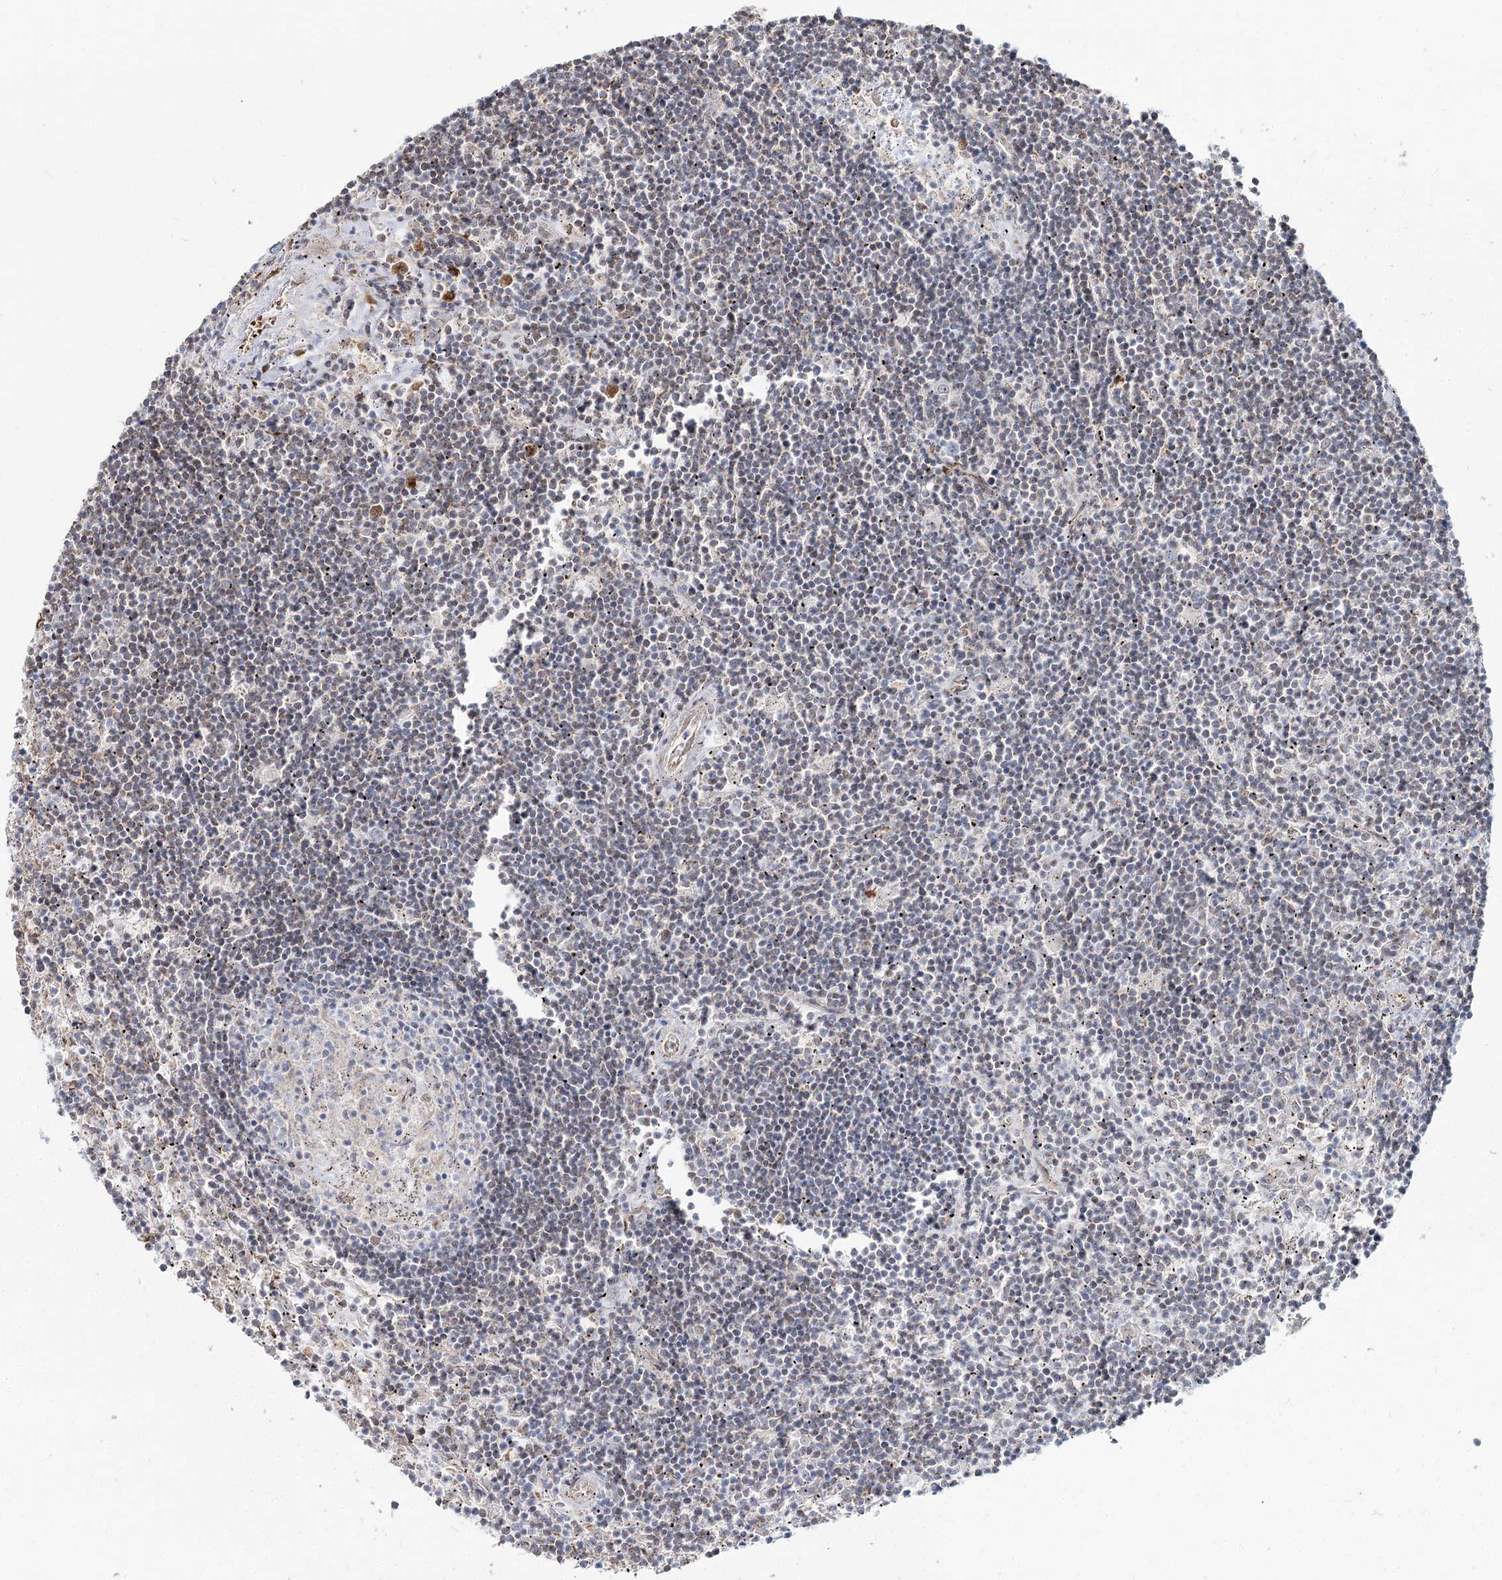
{"staining": {"intensity": "negative", "quantity": "none", "location": "none"}, "tissue": "lymphoma", "cell_type": "Tumor cells", "image_type": "cancer", "snomed": [{"axis": "morphology", "description": "Malignant lymphoma, non-Hodgkin's type, Low grade"}, {"axis": "topography", "description": "Spleen"}], "caption": "Immunohistochemical staining of malignant lymphoma, non-Hodgkin's type (low-grade) shows no significant staining in tumor cells. (DAB (3,3'-diaminobenzidine) immunohistochemistry visualized using brightfield microscopy, high magnification).", "gene": "SPART", "patient": {"sex": "male", "age": 76}}